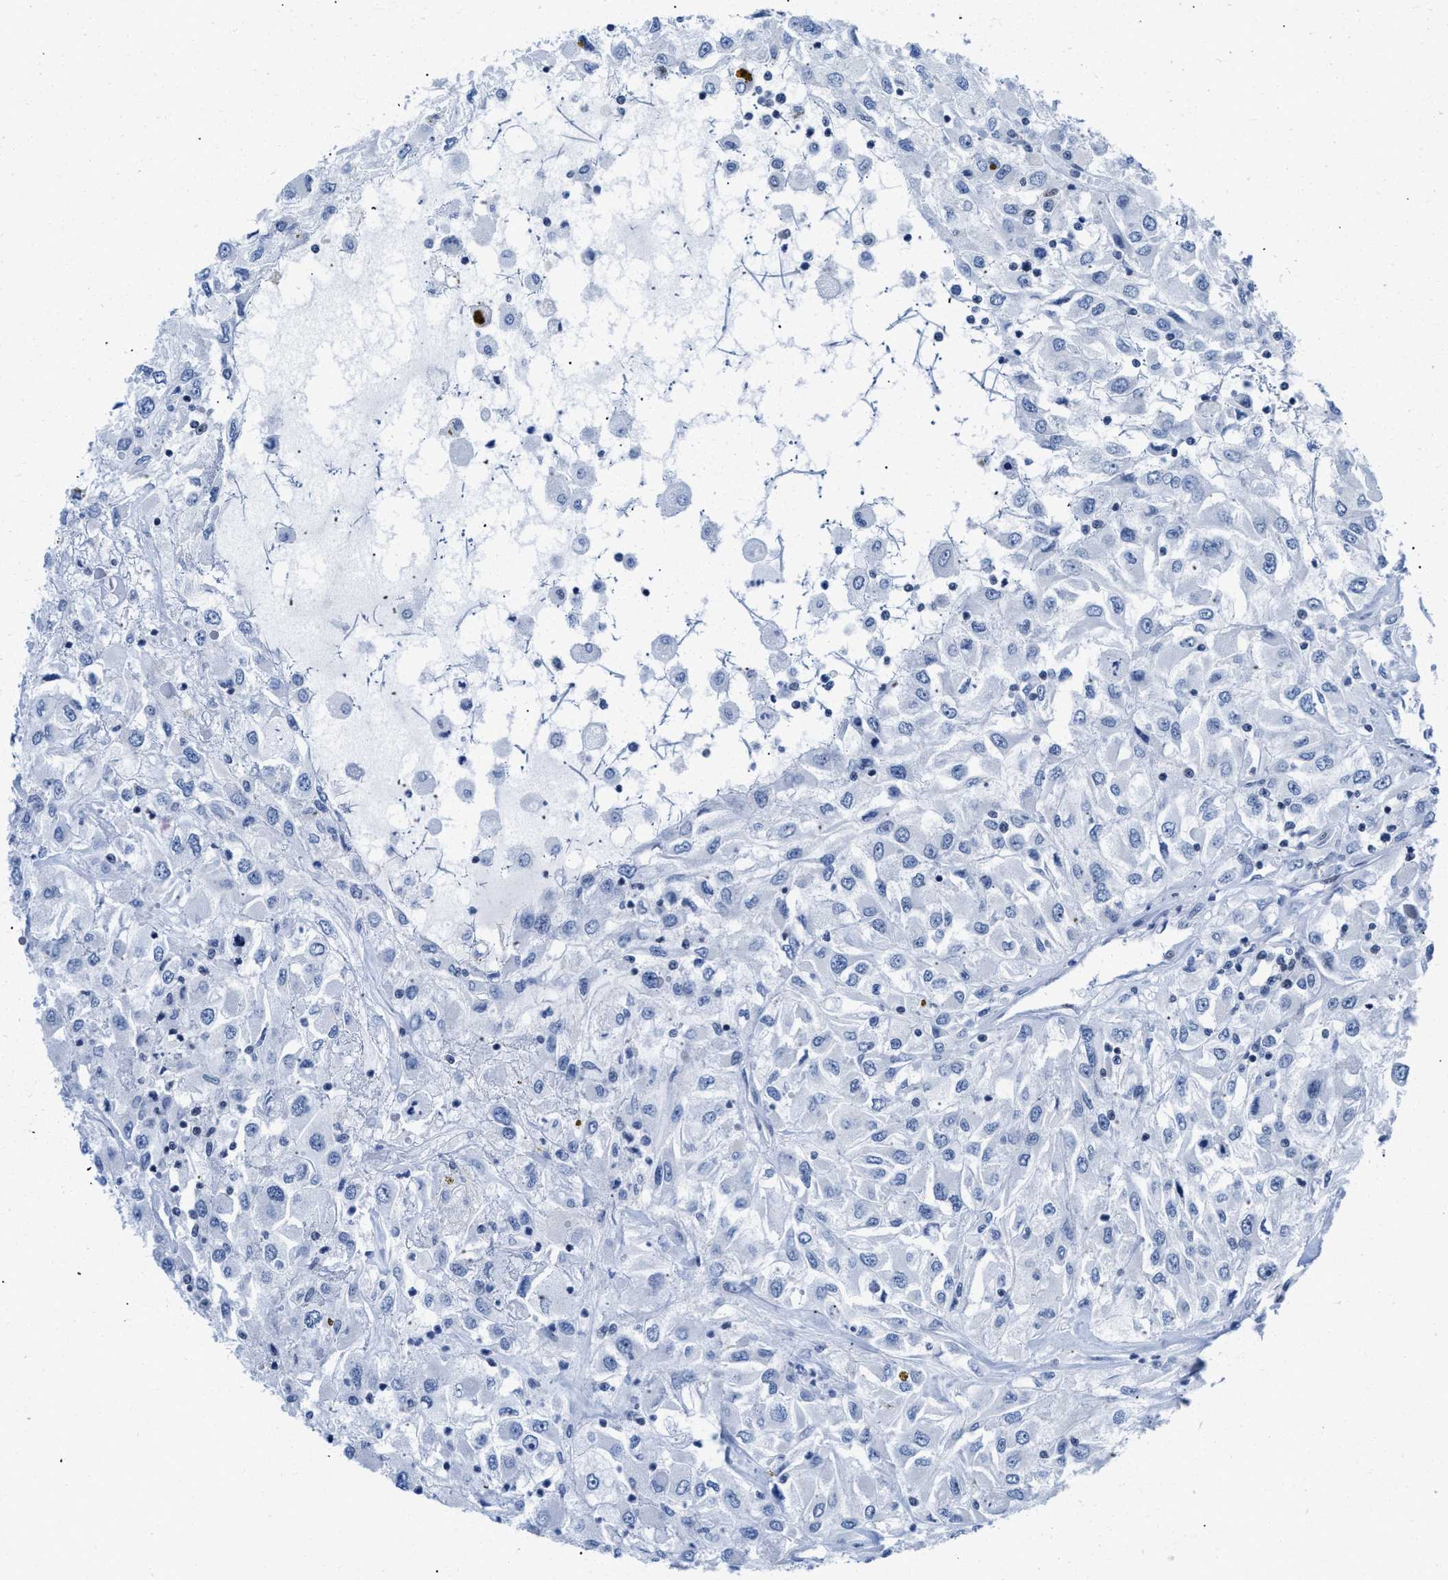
{"staining": {"intensity": "negative", "quantity": "none", "location": "none"}, "tissue": "renal cancer", "cell_type": "Tumor cells", "image_type": "cancer", "snomed": [{"axis": "morphology", "description": "Adenocarcinoma, NOS"}, {"axis": "topography", "description": "Kidney"}], "caption": "Tumor cells show no significant protein staining in renal adenocarcinoma.", "gene": "CTBP1", "patient": {"sex": "female", "age": 52}}